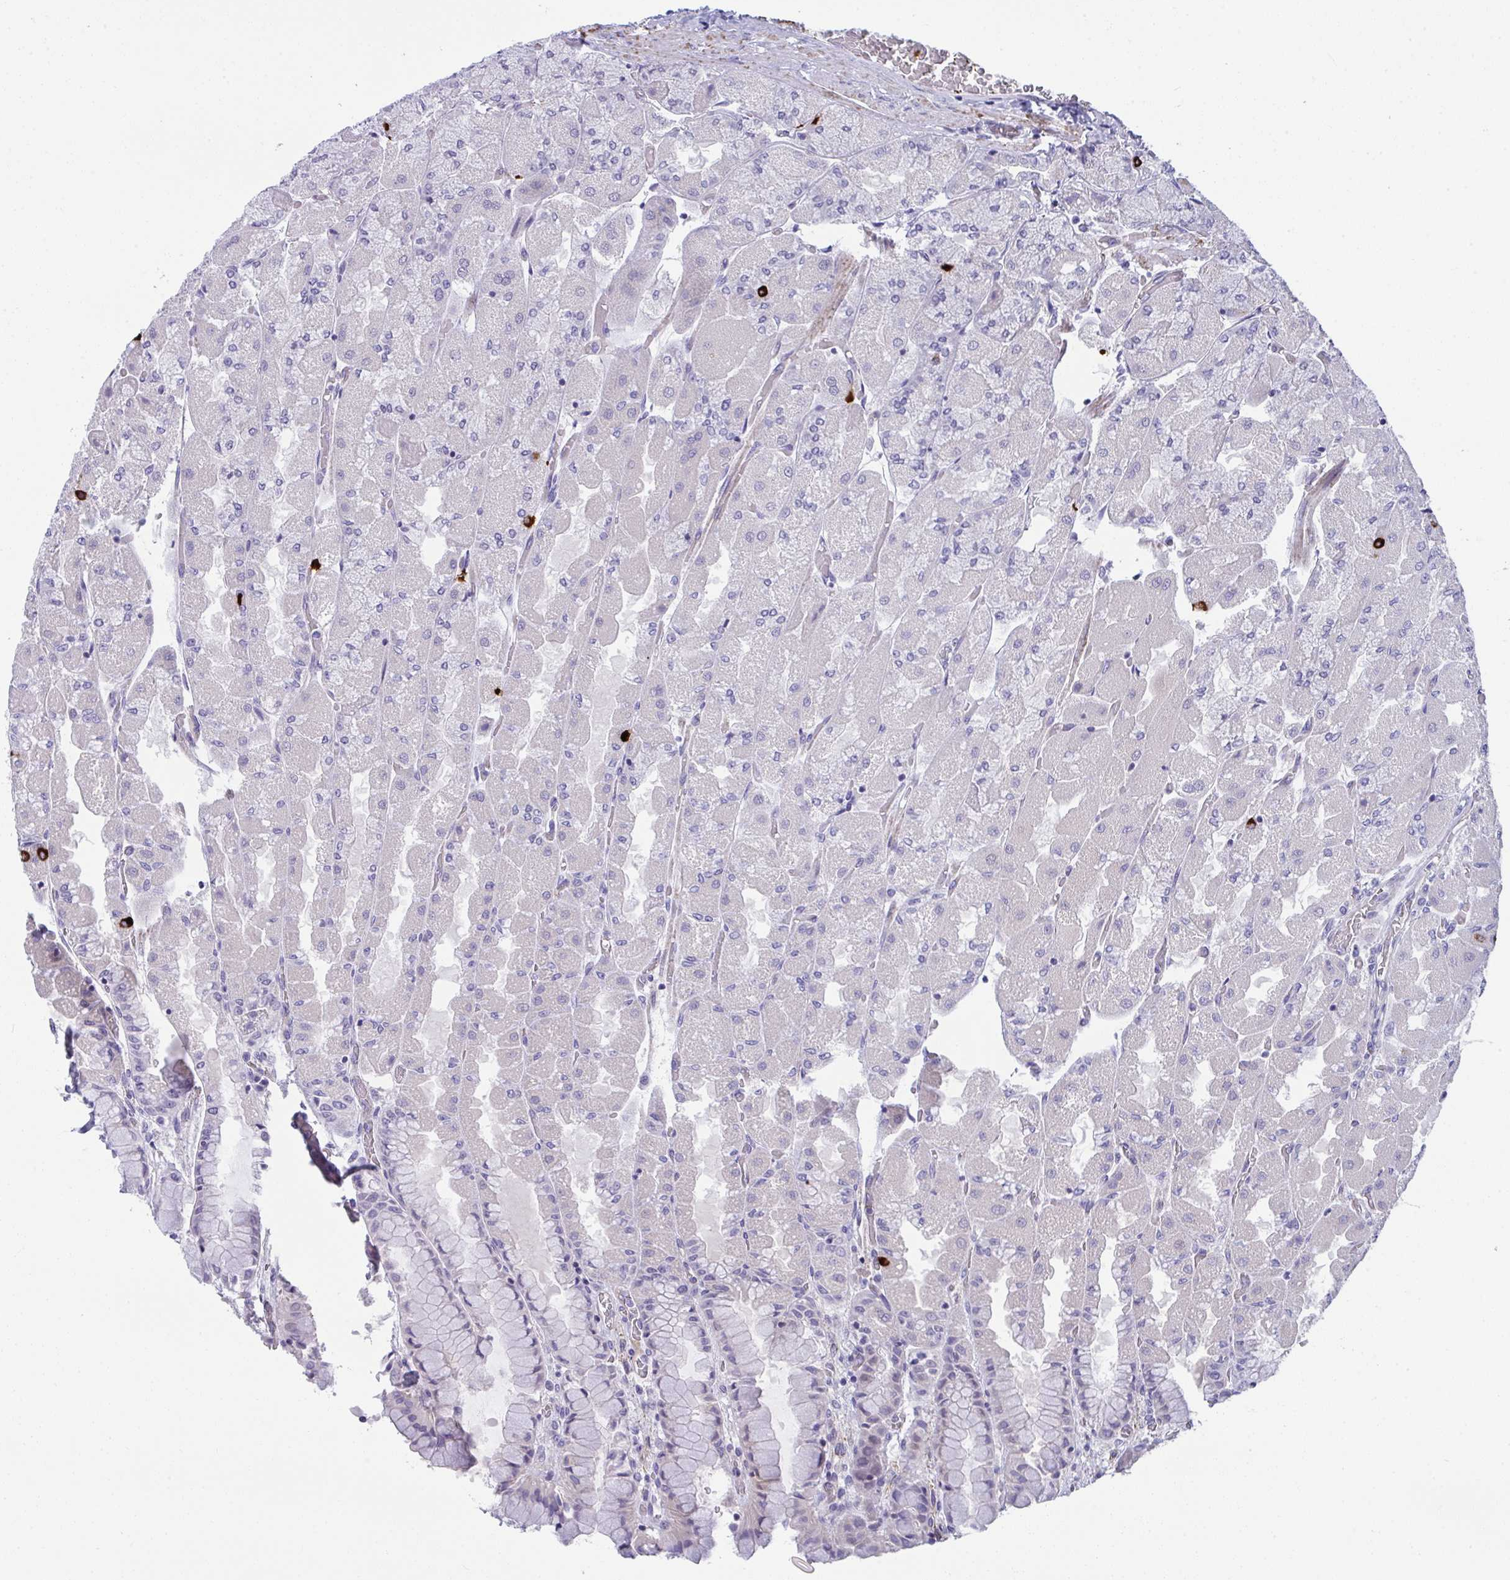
{"staining": {"intensity": "negative", "quantity": "none", "location": "none"}, "tissue": "stomach", "cell_type": "Glandular cells", "image_type": "normal", "snomed": [{"axis": "morphology", "description": "Normal tissue, NOS"}, {"axis": "topography", "description": "Stomach"}], "caption": "Stomach was stained to show a protein in brown. There is no significant positivity in glandular cells.", "gene": "MYL12A", "patient": {"sex": "female", "age": 61}}